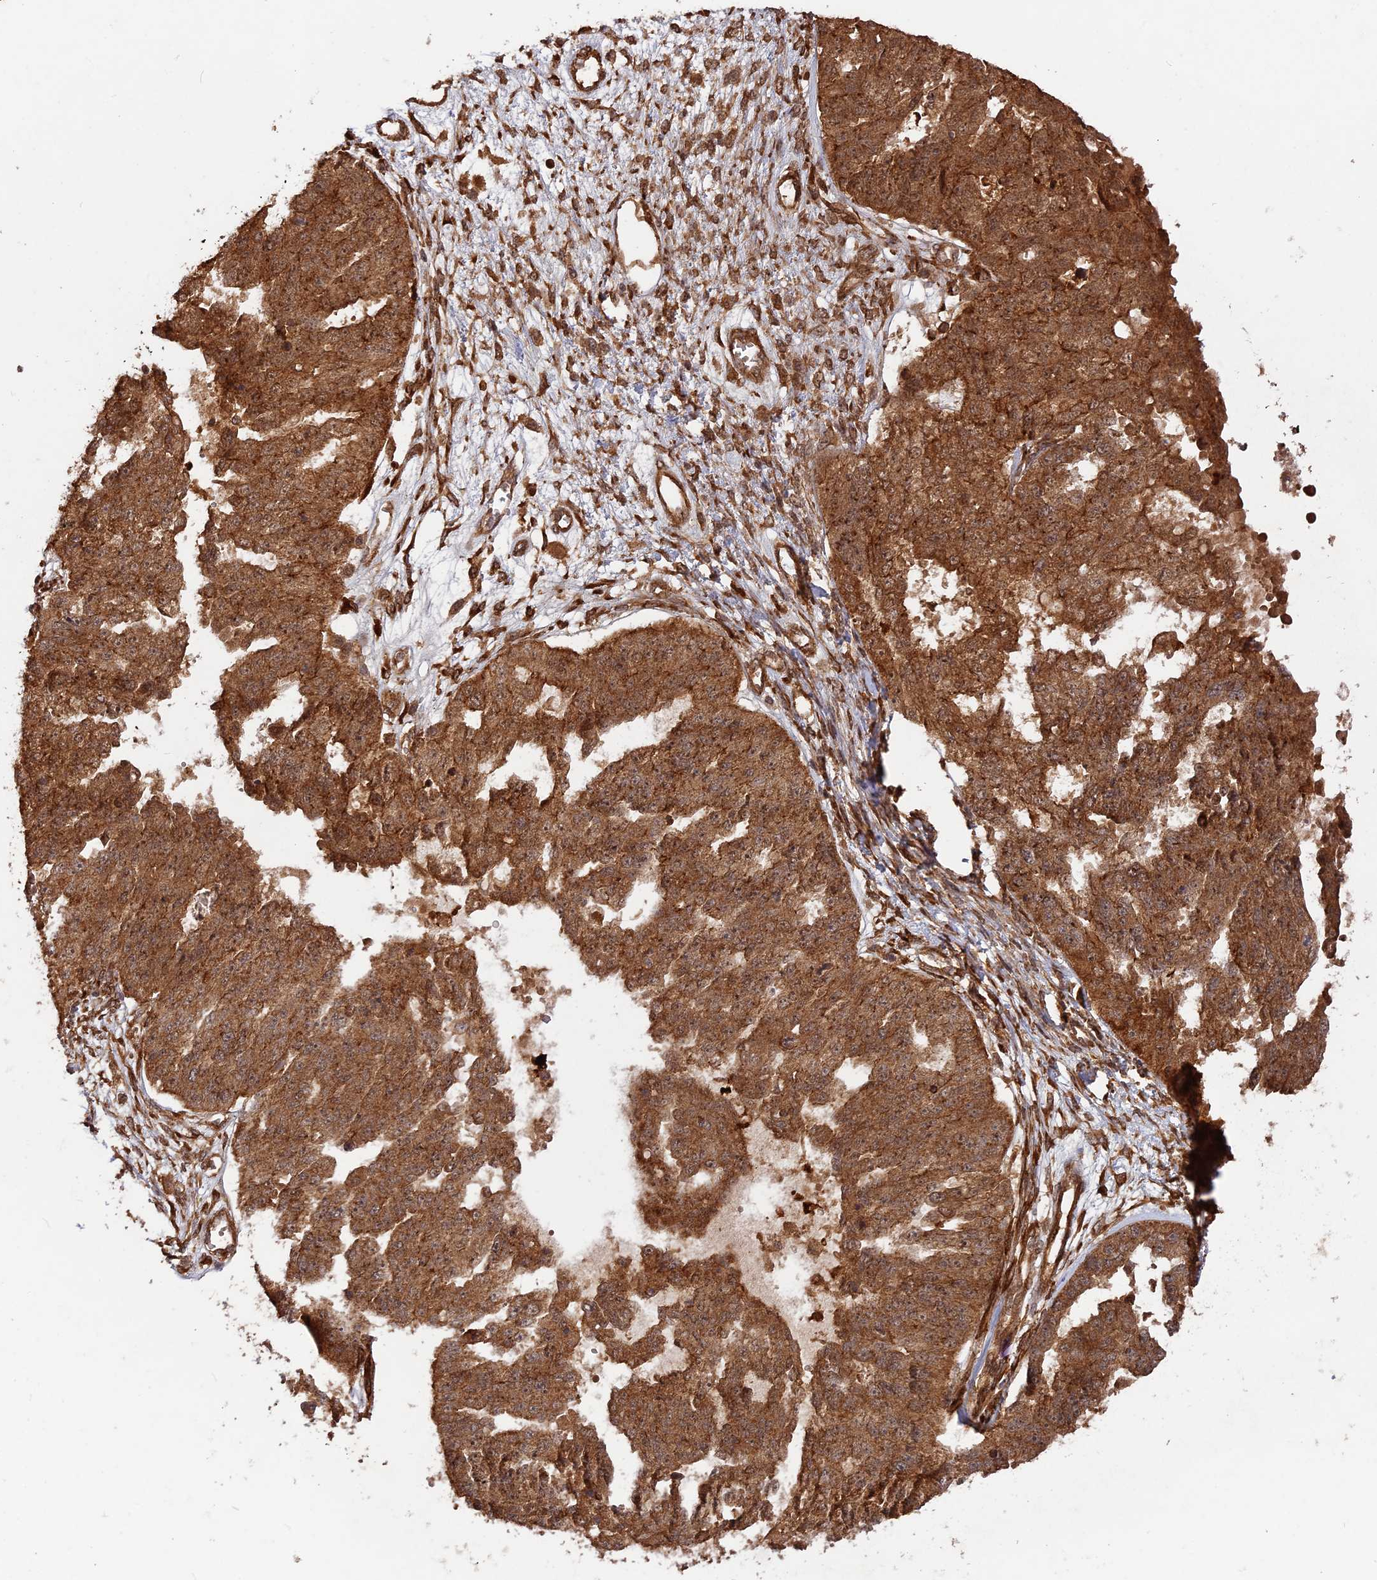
{"staining": {"intensity": "moderate", "quantity": ">75%", "location": "cytoplasmic/membranous"}, "tissue": "ovarian cancer", "cell_type": "Tumor cells", "image_type": "cancer", "snomed": [{"axis": "morphology", "description": "Cystadenocarcinoma, serous, NOS"}, {"axis": "topography", "description": "Ovary"}], "caption": "Immunohistochemistry staining of ovarian serous cystadenocarcinoma, which displays medium levels of moderate cytoplasmic/membranous expression in approximately >75% of tumor cells indicating moderate cytoplasmic/membranous protein expression. The staining was performed using DAB (3,3'-diaminobenzidine) (brown) for protein detection and nuclei were counterstained in hematoxylin (blue).", "gene": "CCDC174", "patient": {"sex": "female", "age": 58}}